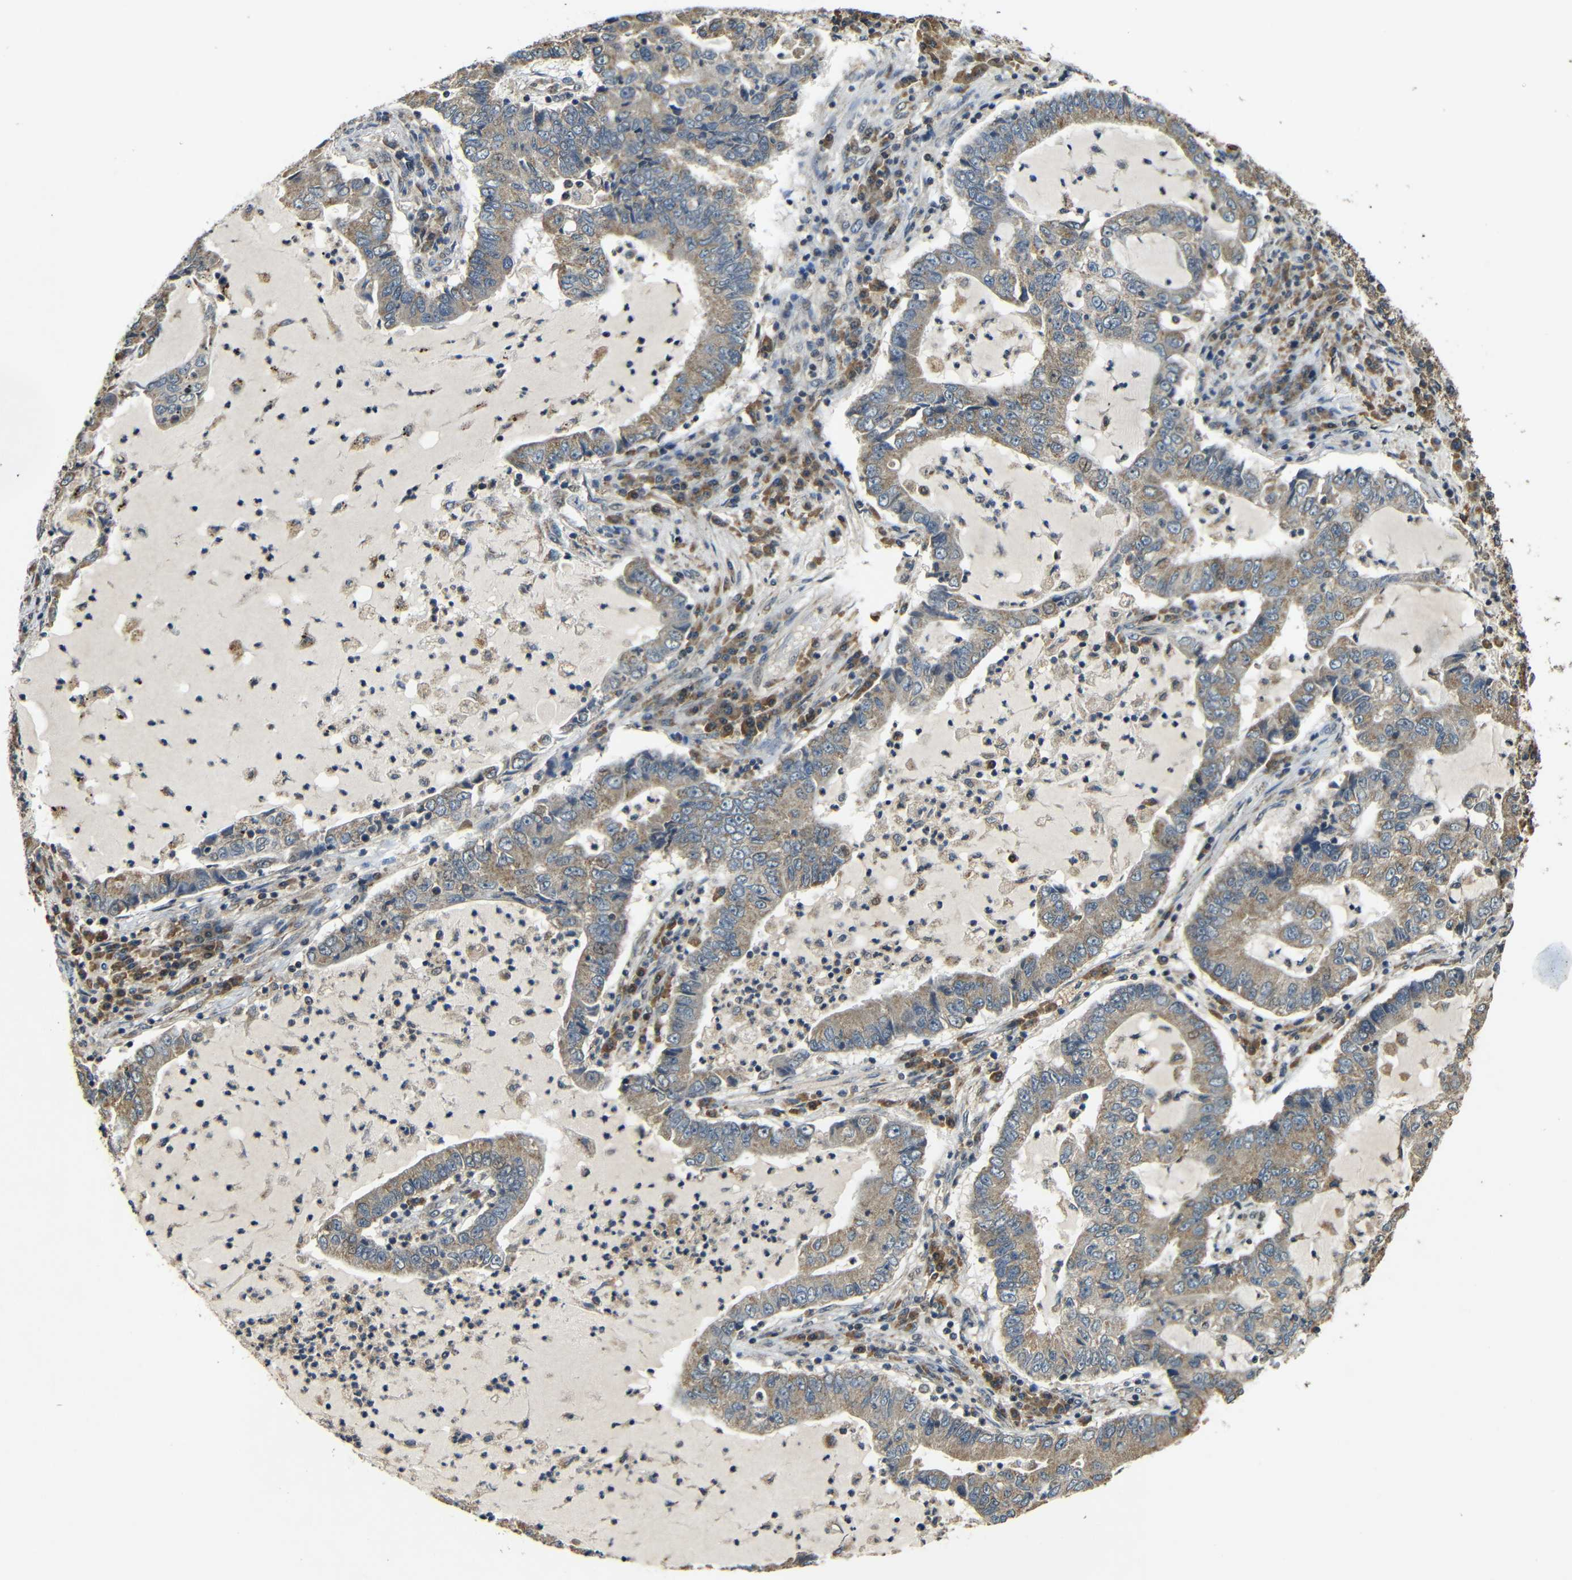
{"staining": {"intensity": "moderate", "quantity": ">75%", "location": "cytoplasmic/membranous"}, "tissue": "lung cancer", "cell_type": "Tumor cells", "image_type": "cancer", "snomed": [{"axis": "morphology", "description": "Adenocarcinoma, NOS"}, {"axis": "topography", "description": "Lung"}], "caption": "Lung cancer stained with DAB (3,3'-diaminobenzidine) immunohistochemistry (IHC) demonstrates medium levels of moderate cytoplasmic/membranous staining in approximately >75% of tumor cells. (DAB = brown stain, brightfield microscopy at high magnification).", "gene": "KAZALD1", "patient": {"sex": "female", "age": 51}}